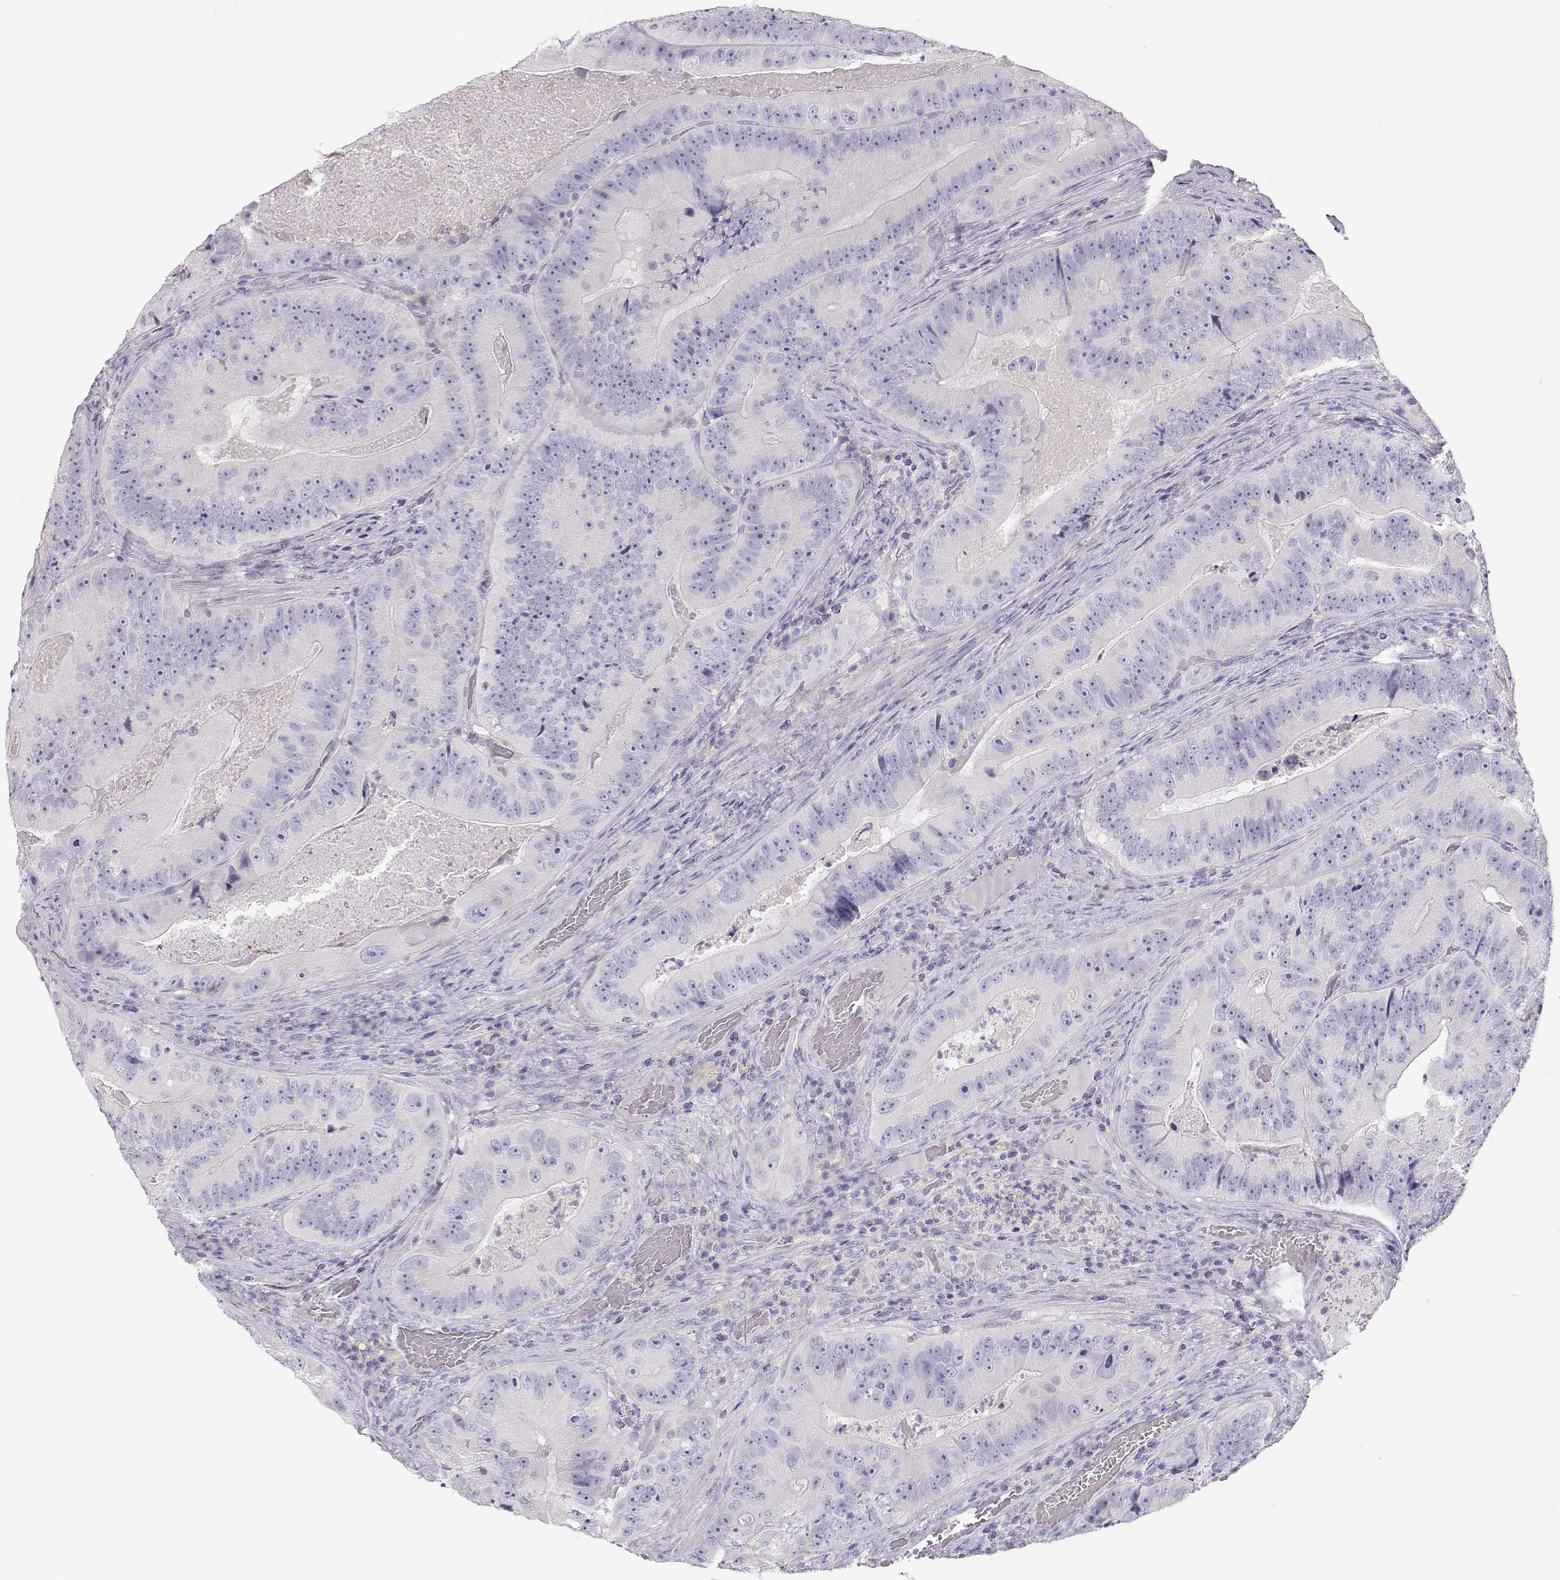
{"staining": {"intensity": "negative", "quantity": "none", "location": "none"}, "tissue": "colorectal cancer", "cell_type": "Tumor cells", "image_type": "cancer", "snomed": [{"axis": "morphology", "description": "Adenocarcinoma, NOS"}, {"axis": "topography", "description": "Colon"}], "caption": "High magnification brightfield microscopy of colorectal adenocarcinoma stained with DAB (3,3'-diaminobenzidine) (brown) and counterstained with hematoxylin (blue): tumor cells show no significant staining.", "gene": "LEPR", "patient": {"sex": "female", "age": 86}}